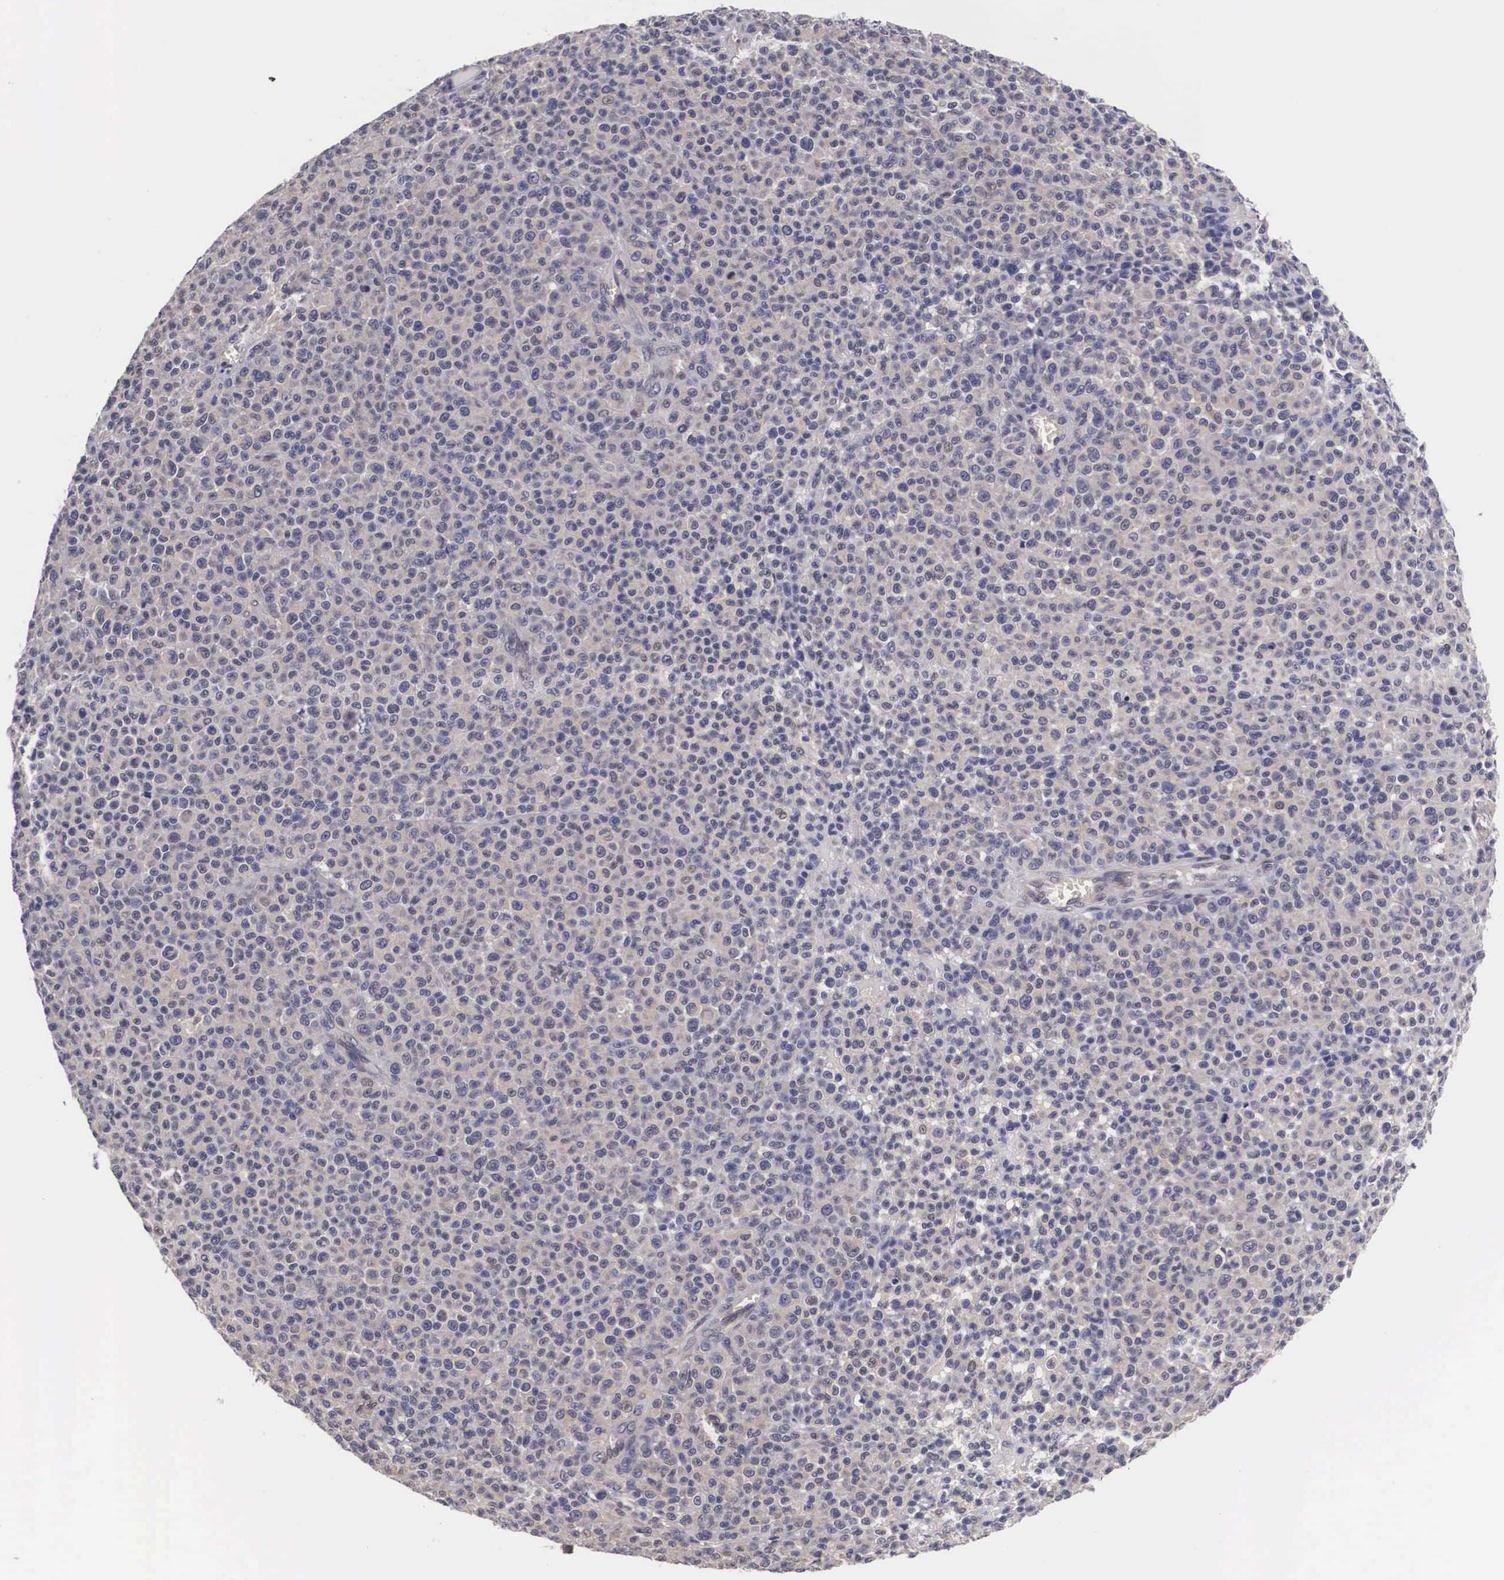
{"staining": {"intensity": "negative", "quantity": "none", "location": "none"}, "tissue": "melanoma", "cell_type": "Tumor cells", "image_type": "cancer", "snomed": [{"axis": "morphology", "description": "Malignant melanoma, Metastatic site"}, {"axis": "topography", "description": "Skin"}], "caption": "Tumor cells show no significant positivity in malignant melanoma (metastatic site). (Brightfield microscopy of DAB IHC at high magnification).", "gene": "OTX2", "patient": {"sex": "male", "age": 32}}